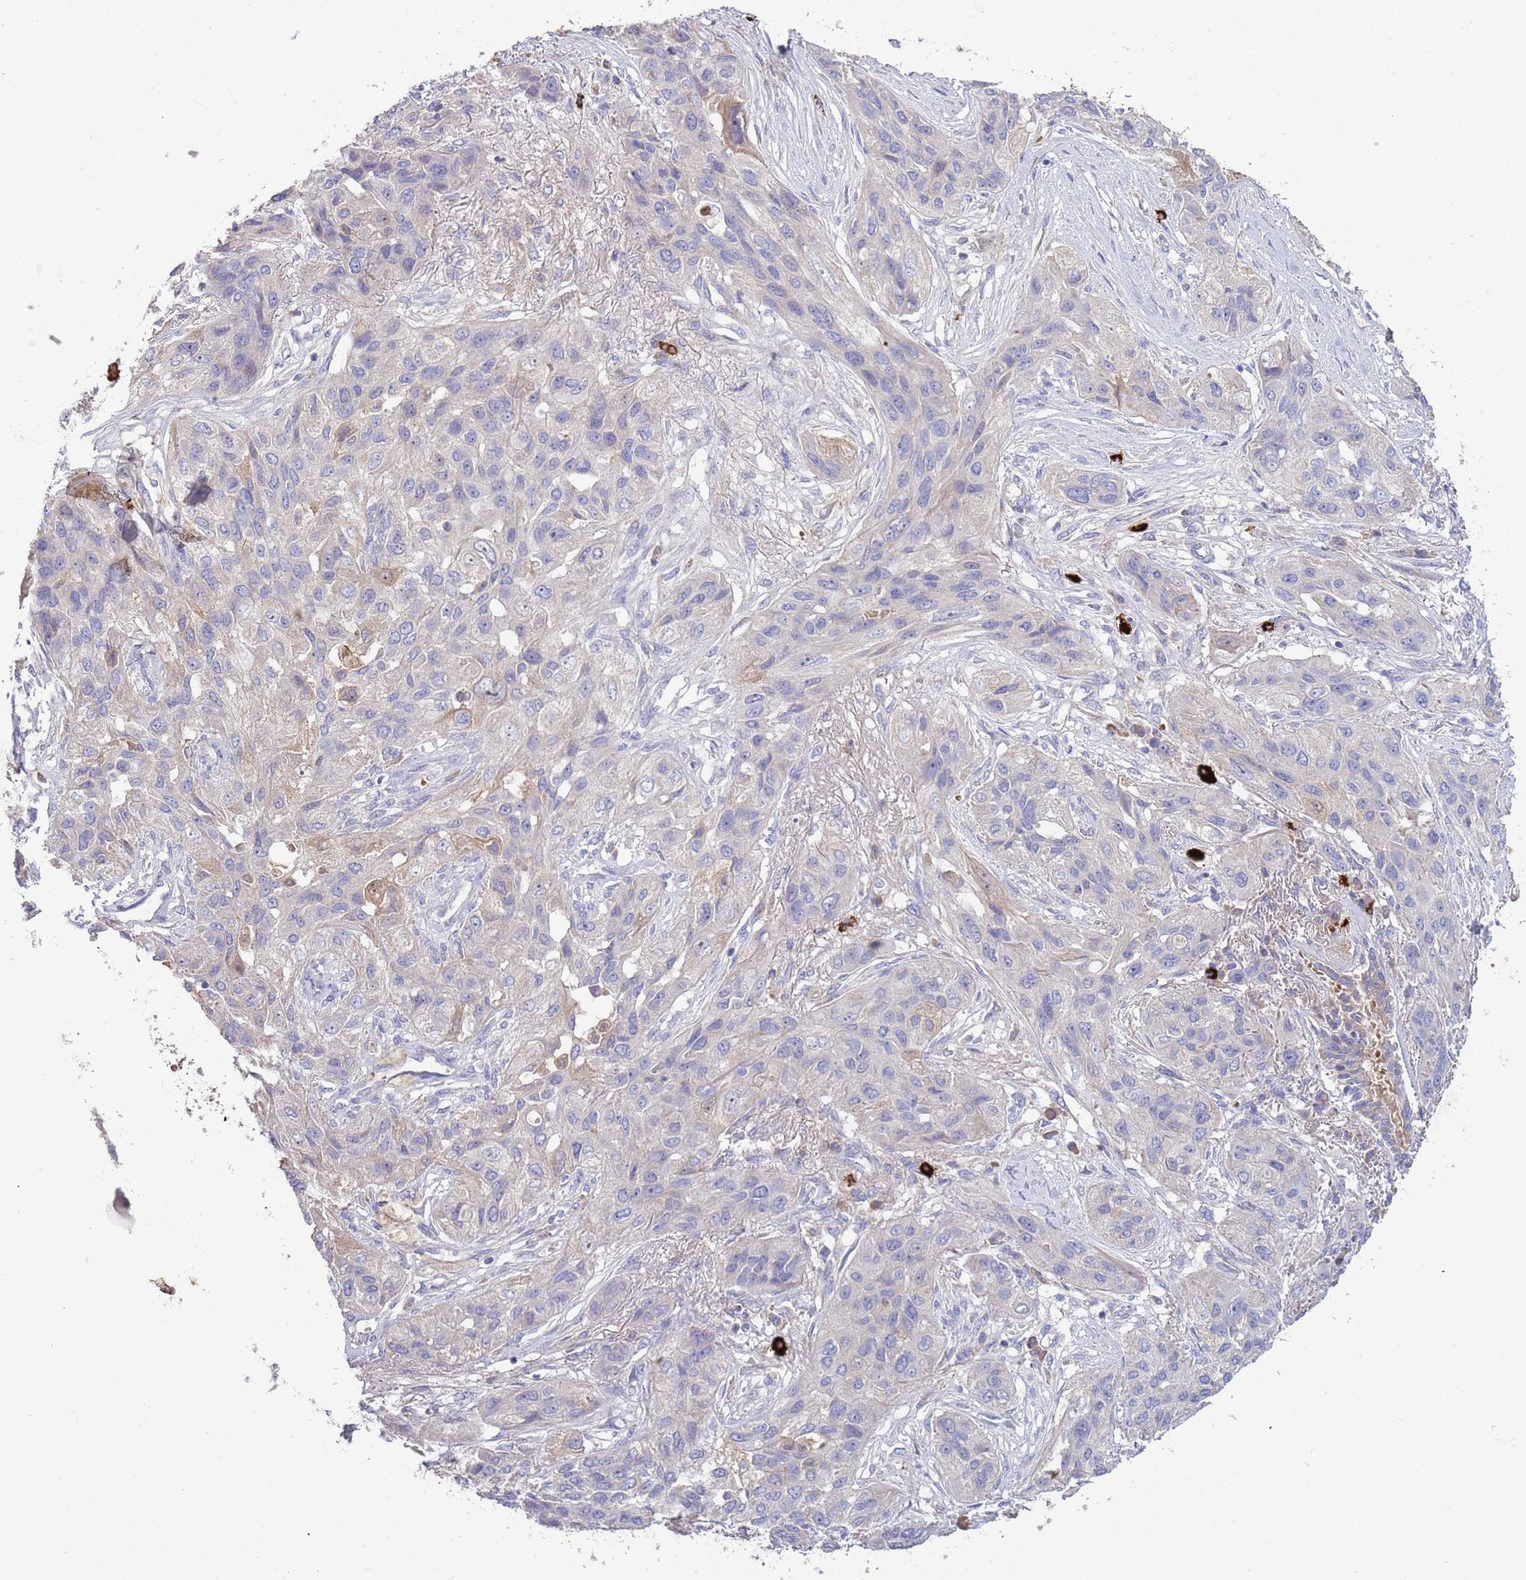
{"staining": {"intensity": "weak", "quantity": "<25%", "location": "cytoplasmic/membranous"}, "tissue": "lung cancer", "cell_type": "Tumor cells", "image_type": "cancer", "snomed": [{"axis": "morphology", "description": "Squamous cell carcinoma, NOS"}, {"axis": "topography", "description": "Lung"}], "caption": "This is an immunohistochemistry (IHC) histopathology image of human squamous cell carcinoma (lung). There is no positivity in tumor cells.", "gene": "TRMO", "patient": {"sex": "female", "age": 70}}